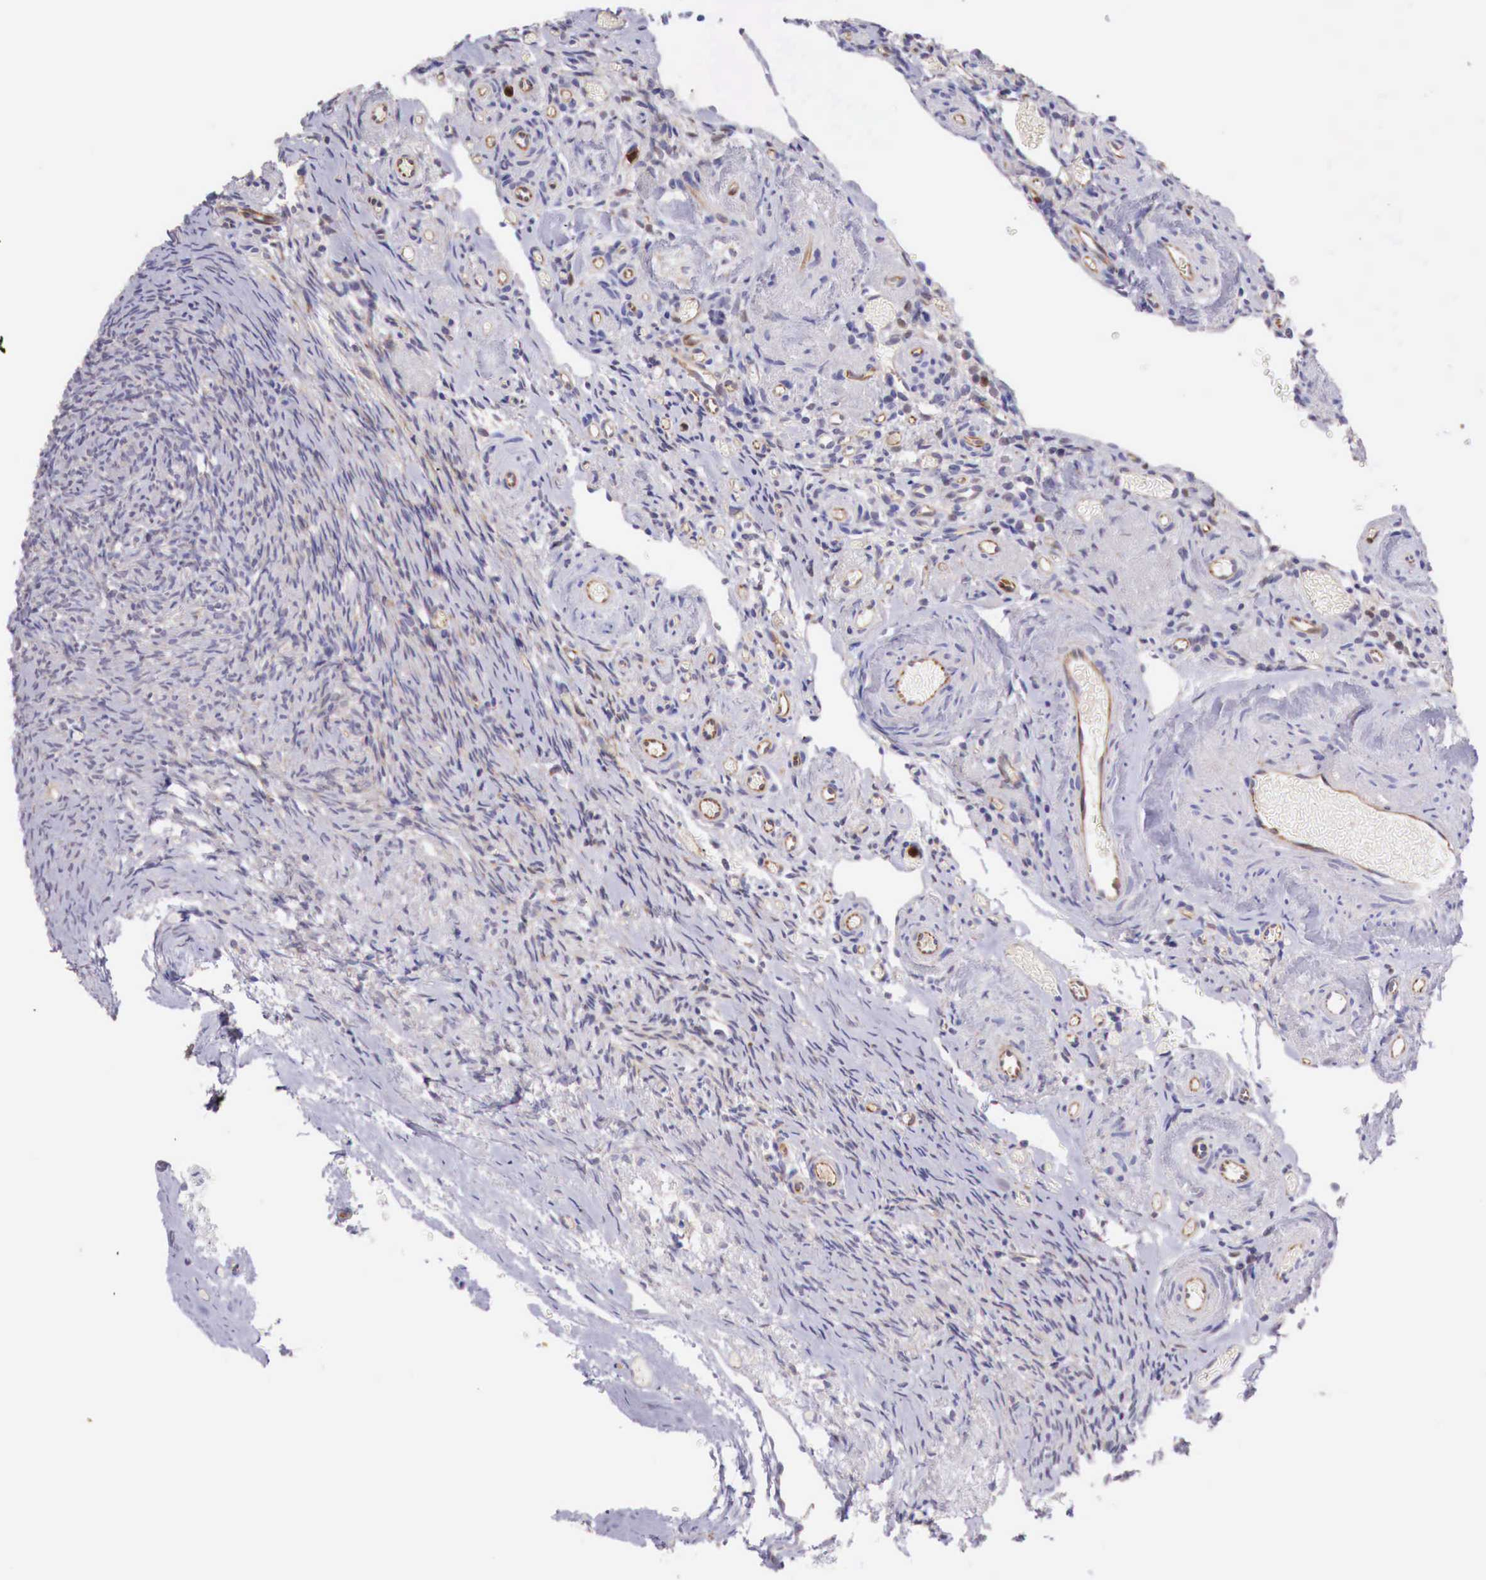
{"staining": {"intensity": "negative", "quantity": "none", "location": "none"}, "tissue": "ovary", "cell_type": "Ovarian stroma cells", "image_type": "normal", "snomed": [{"axis": "morphology", "description": "Normal tissue, NOS"}, {"axis": "topography", "description": "Ovary"}], "caption": "Protein analysis of normal ovary shows no significant positivity in ovarian stroma cells. Brightfield microscopy of IHC stained with DAB (3,3'-diaminobenzidine) (brown) and hematoxylin (blue), captured at high magnification.", "gene": "GAB2", "patient": {"sex": "female", "age": 78}}